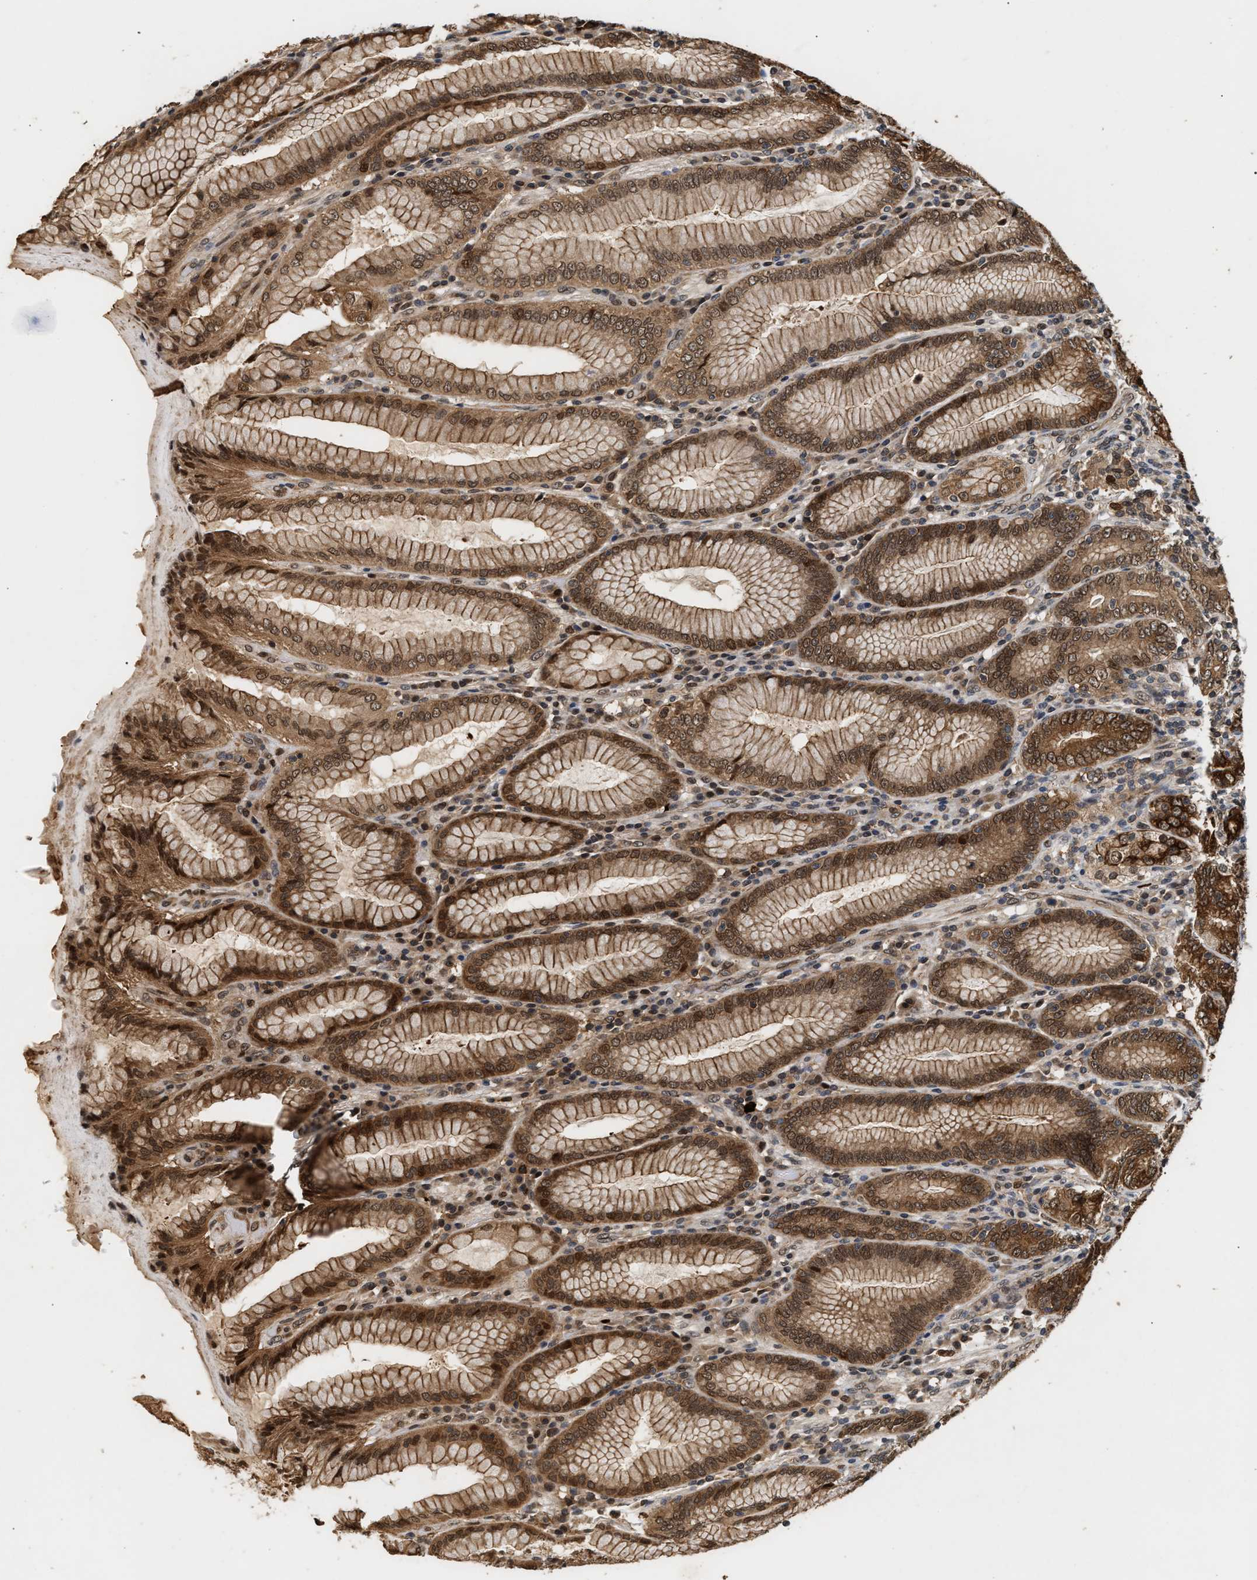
{"staining": {"intensity": "strong", "quantity": ">75%", "location": "cytoplasmic/membranous,nuclear"}, "tissue": "stomach", "cell_type": "Glandular cells", "image_type": "normal", "snomed": [{"axis": "morphology", "description": "Normal tissue, NOS"}, {"axis": "topography", "description": "Stomach, lower"}], "caption": "High-power microscopy captured an immunohistochemistry micrograph of unremarkable stomach, revealing strong cytoplasmic/membranous,nuclear expression in approximately >75% of glandular cells. (Brightfield microscopy of DAB IHC at high magnification).", "gene": "ABHD5", "patient": {"sex": "female", "age": 76}}